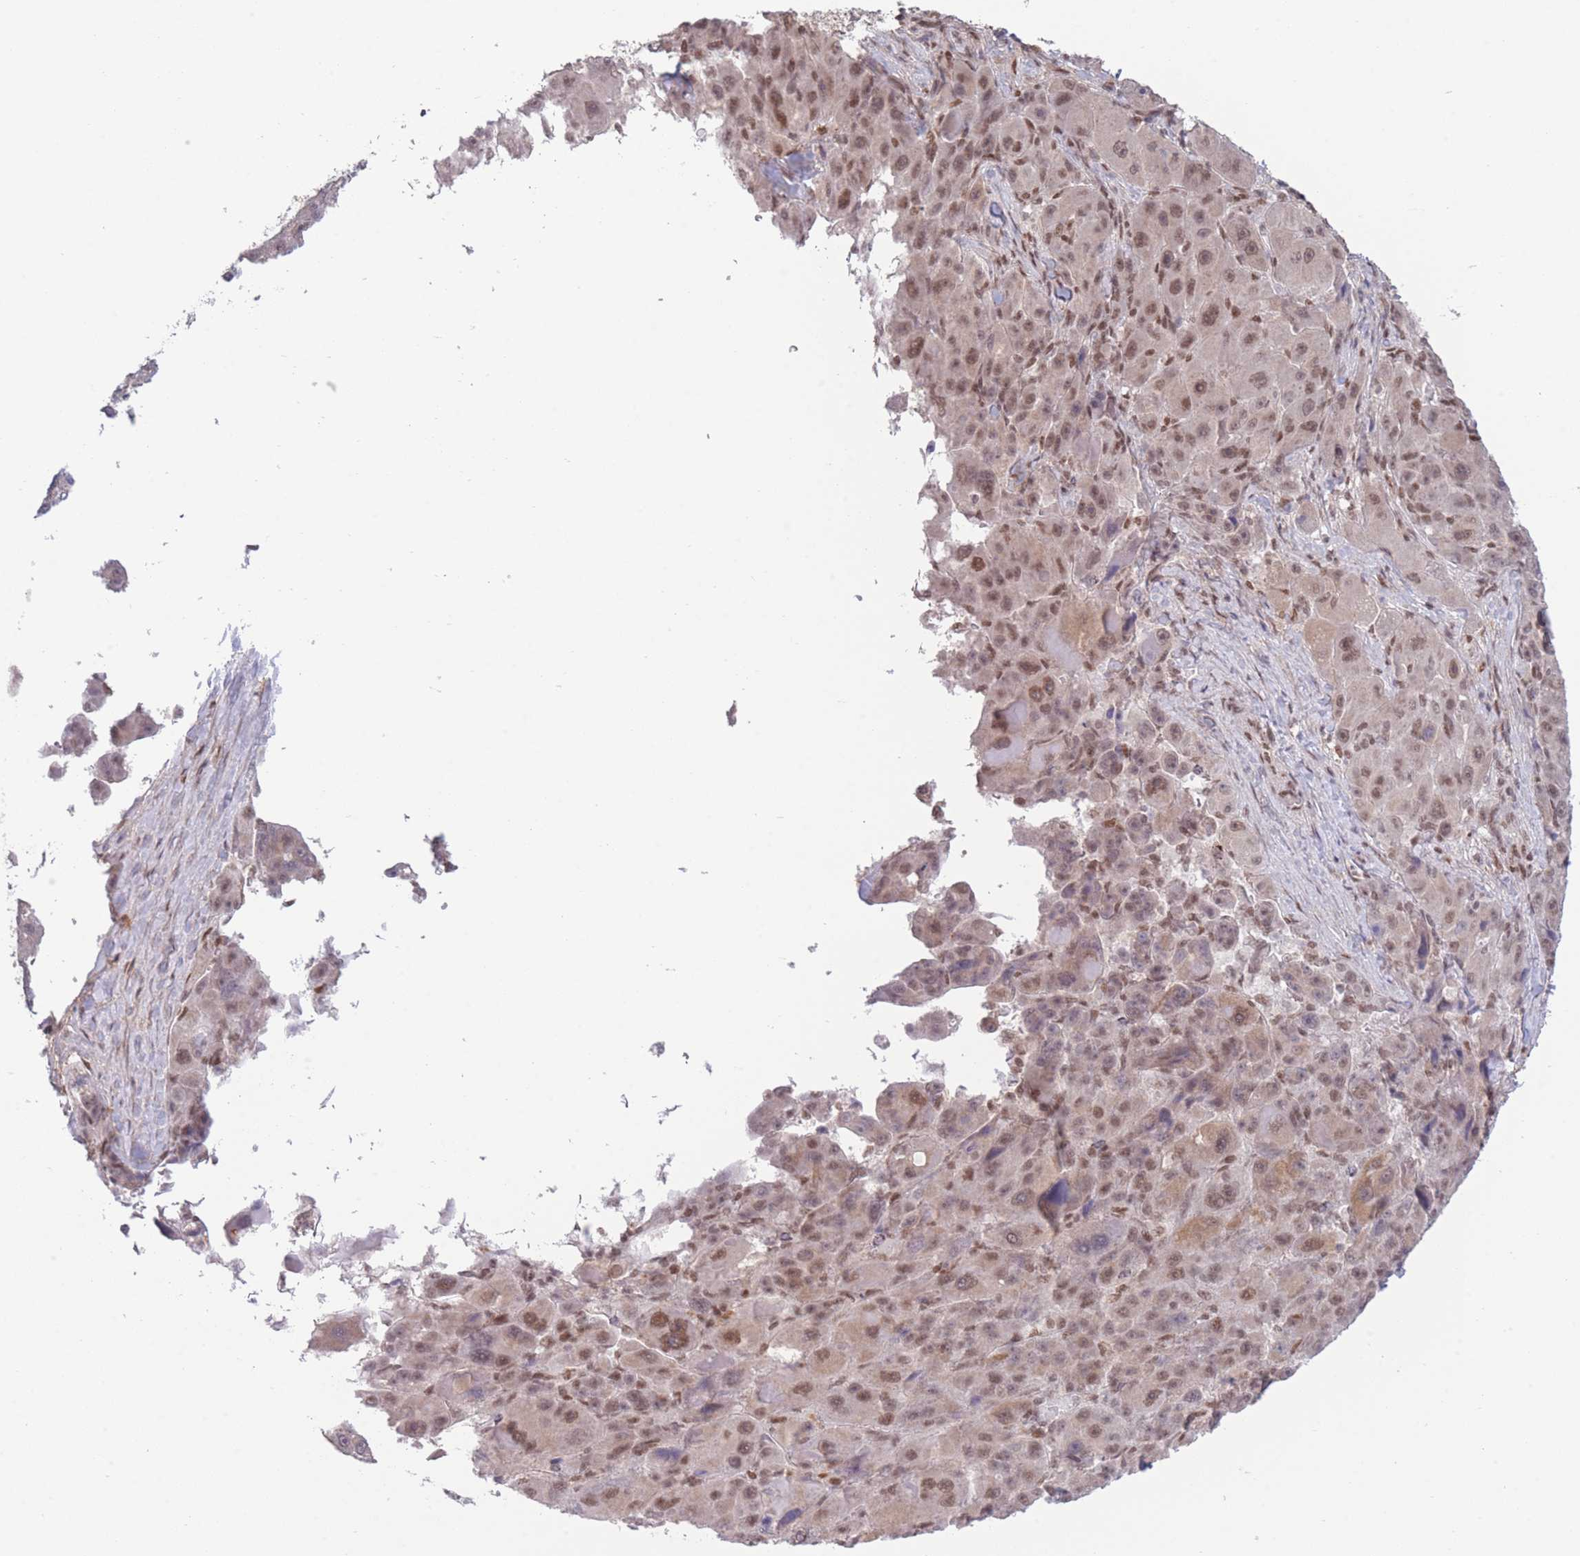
{"staining": {"intensity": "moderate", "quantity": ">75%", "location": "nuclear"}, "tissue": "liver cancer", "cell_type": "Tumor cells", "image_type": "cancer", "snomed": [{"axis": "morphology", "description": "Carcinoma, Hepatocellular, NOS"}, {"axis": "topography", "description": "Liver"}], "caption": "This histopathology image displays immunohistochemistry (IHC) staining of liver cancer, with medium moderate nuclear expression in approximately >75% of tumor cells.", "gene": "CARD8", "patient": {"sex": "male", "age": 76}}